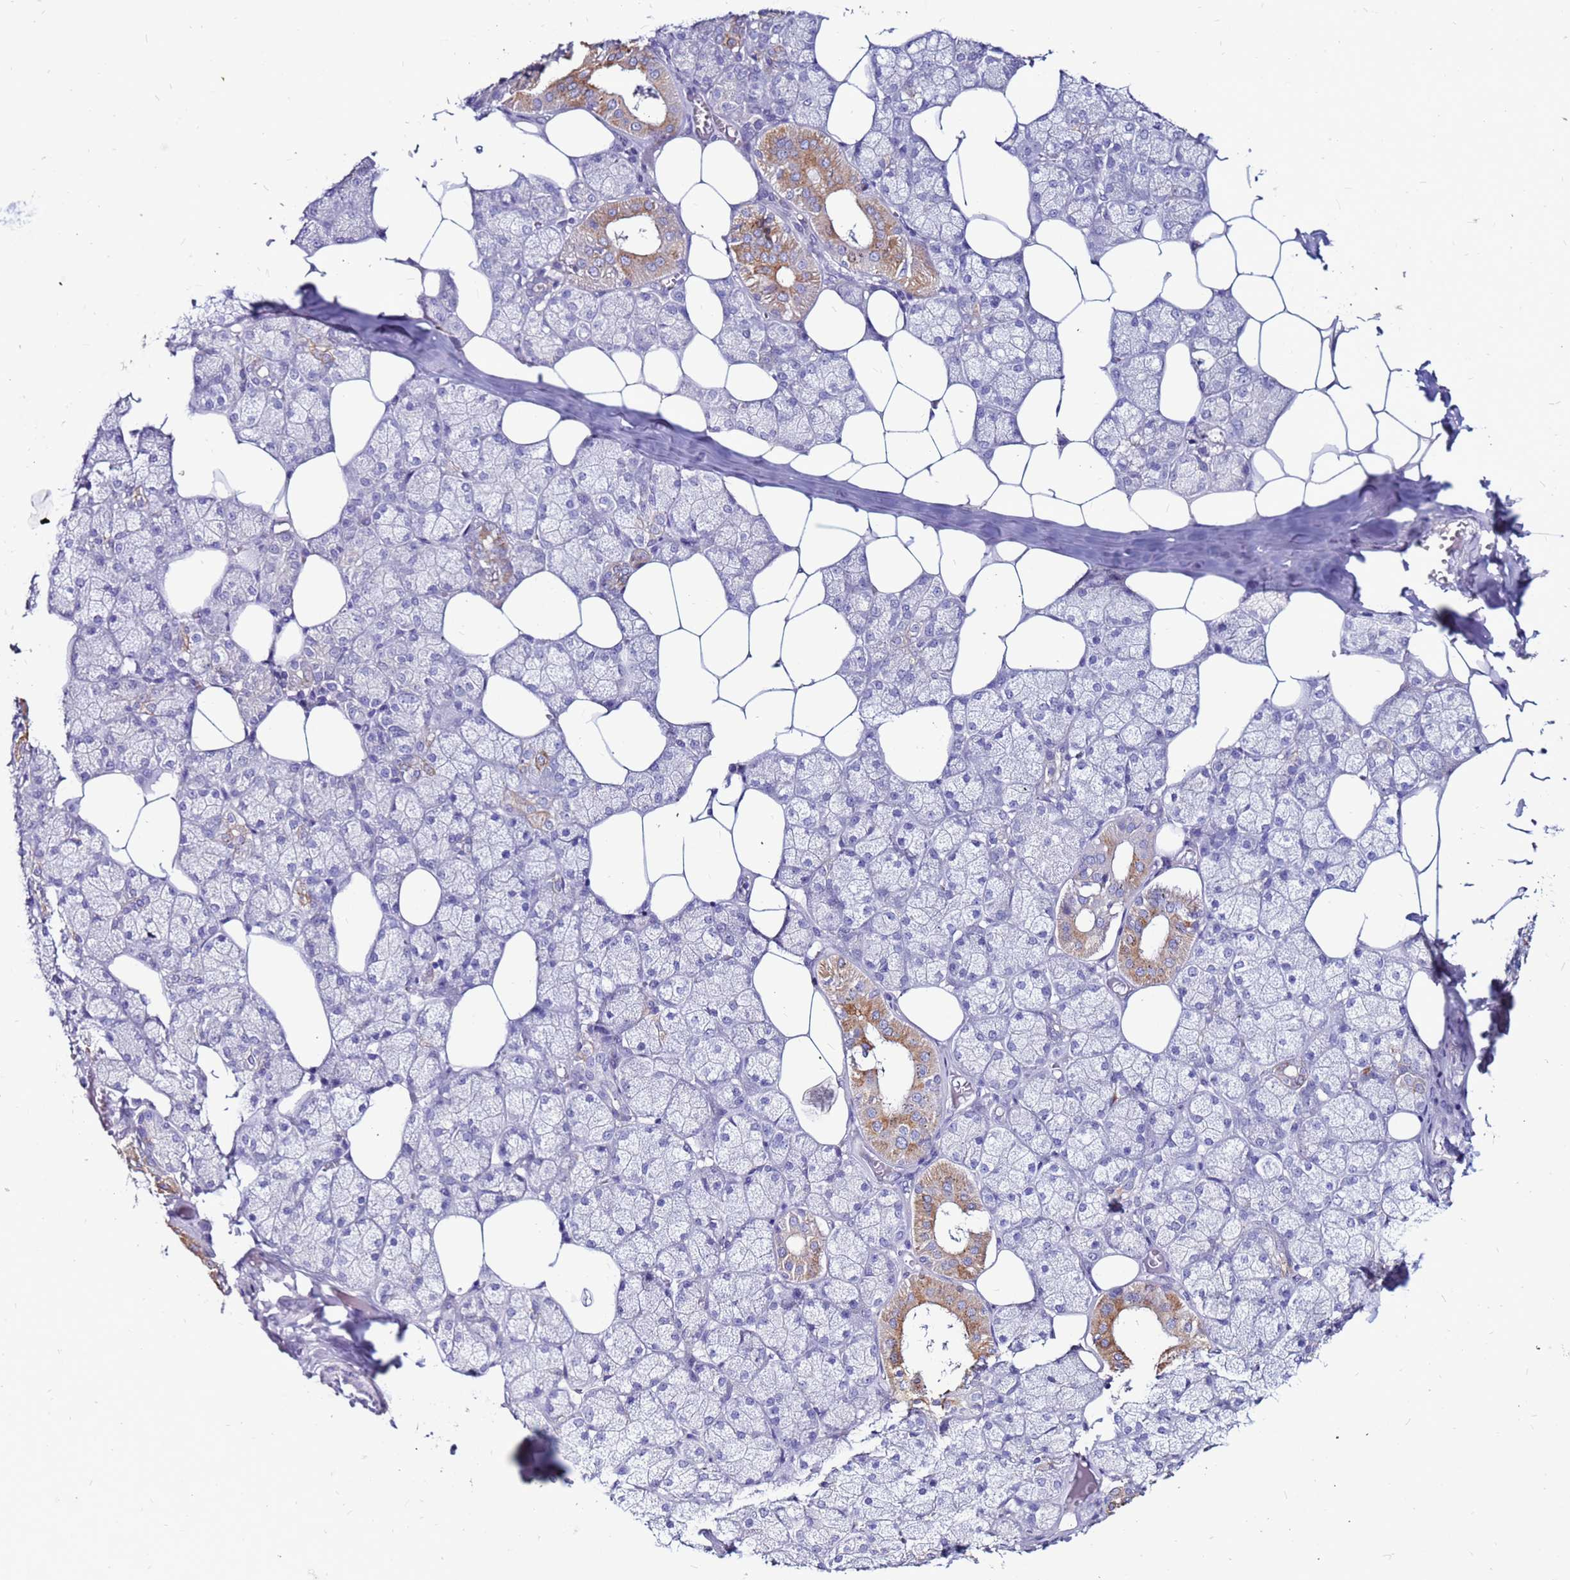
{"staining": {"intensity": "moderate", "quantity": "<25%", "location": "cytoplasmic/membranous"}, "tissue": "salivary gland", "cell_type": "Glandular cells", "image_type": "normal", "snomed": [{"axis": "morphology", "description": "Normal tissue, NOS"}, {"axis": "topography", "description": "Salivary gland"}], "caption": "Immunohistochemistry staining of normal salivary gland, which reveals low levels of moderate cytoplasmic/membranous staining in approximately <25% of glandular cells indicating moderate cytoplasmic/membranous protein expression. The staining was performed using DAB (brown) for protein detection and nuclei were counterstained in hematoxylin (blue).", "gene": "SLC44A3", "patient": {"sex": "male", "age": 62}}